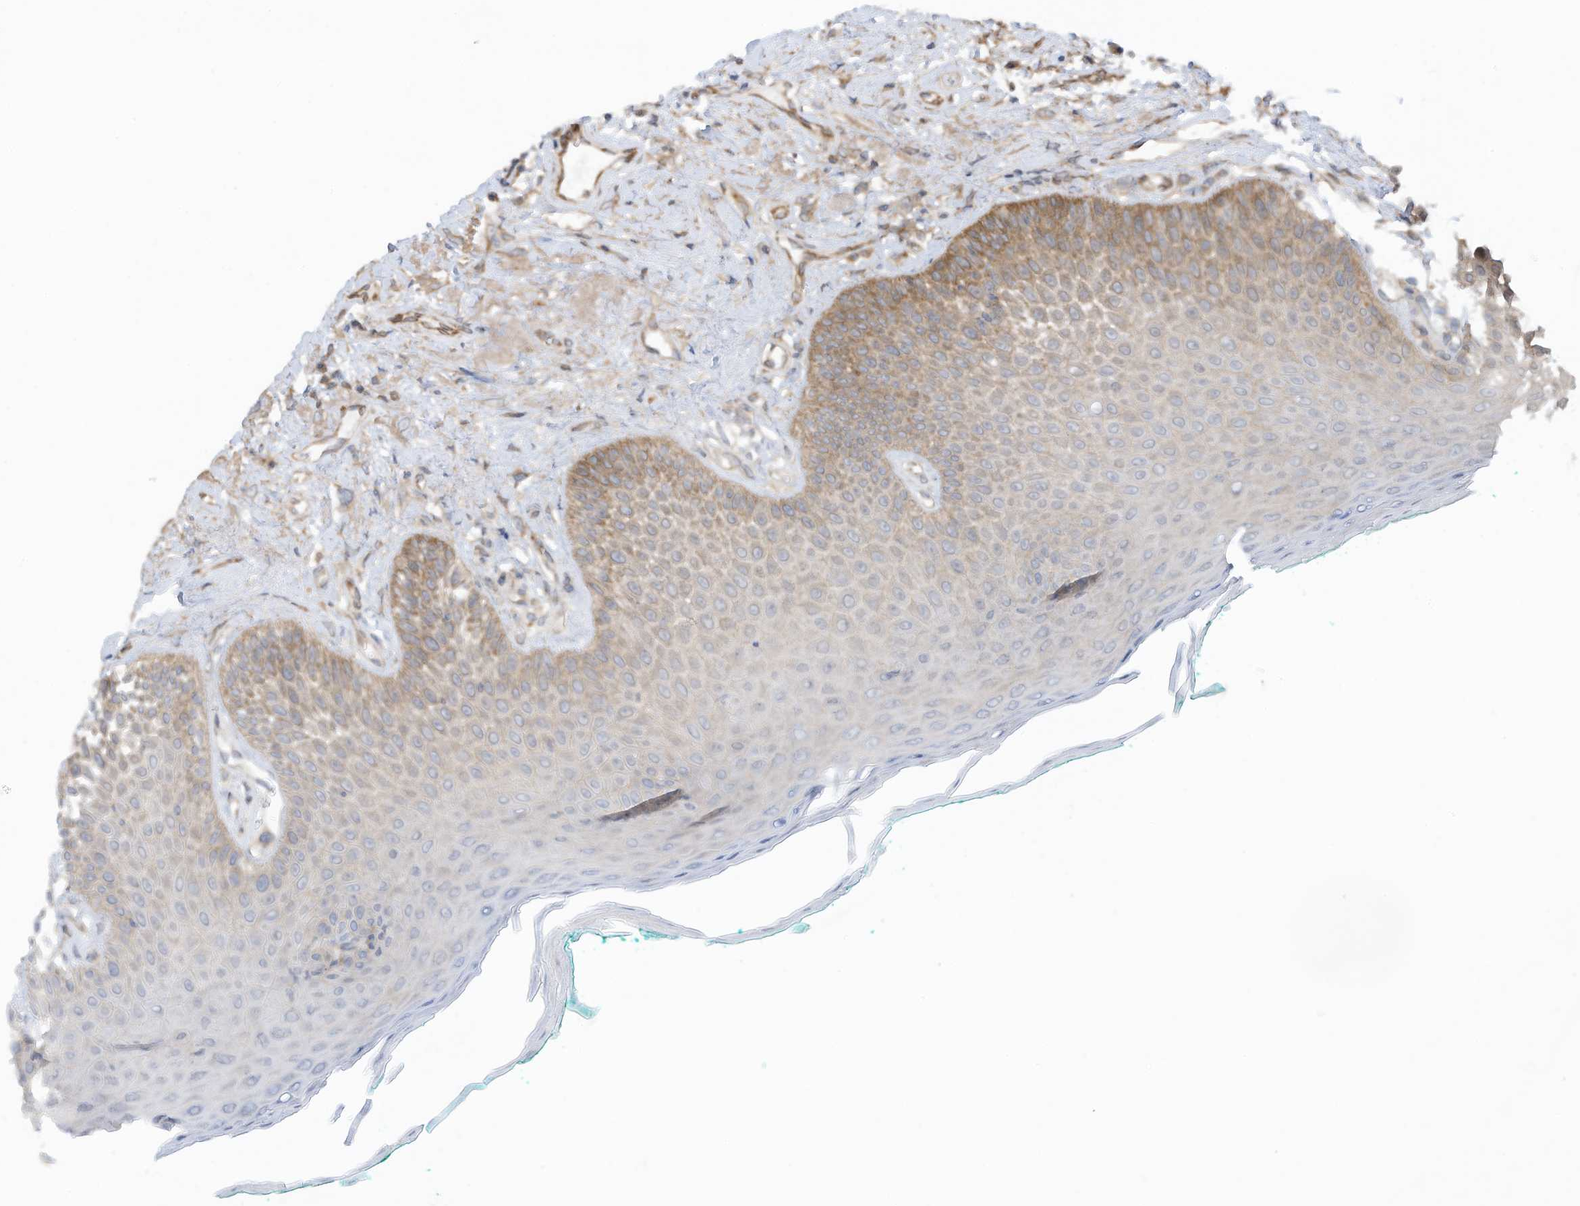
{"staining": {"intensity": "strong", "quantity": "25%-75%", "location": "cytoplasmic/membranous"}, "tissue": "oral mucosa", "cell_type": "Squamous epithelial cells", "image_type": "normal", "snomed": [{"axis": "morphology", "description": "Normal tissue, NOS"}, {"axis": "topography", "description": "Oral tissue"}], "caption": "Protein analysis of normal oral mucosa exhibits strong cytoplasmic/membranous positivity in approximately 25%-75% of squamous epithelial cells.", "gene": "REPS1", "patient": {"sex": "female", "age": 70}}